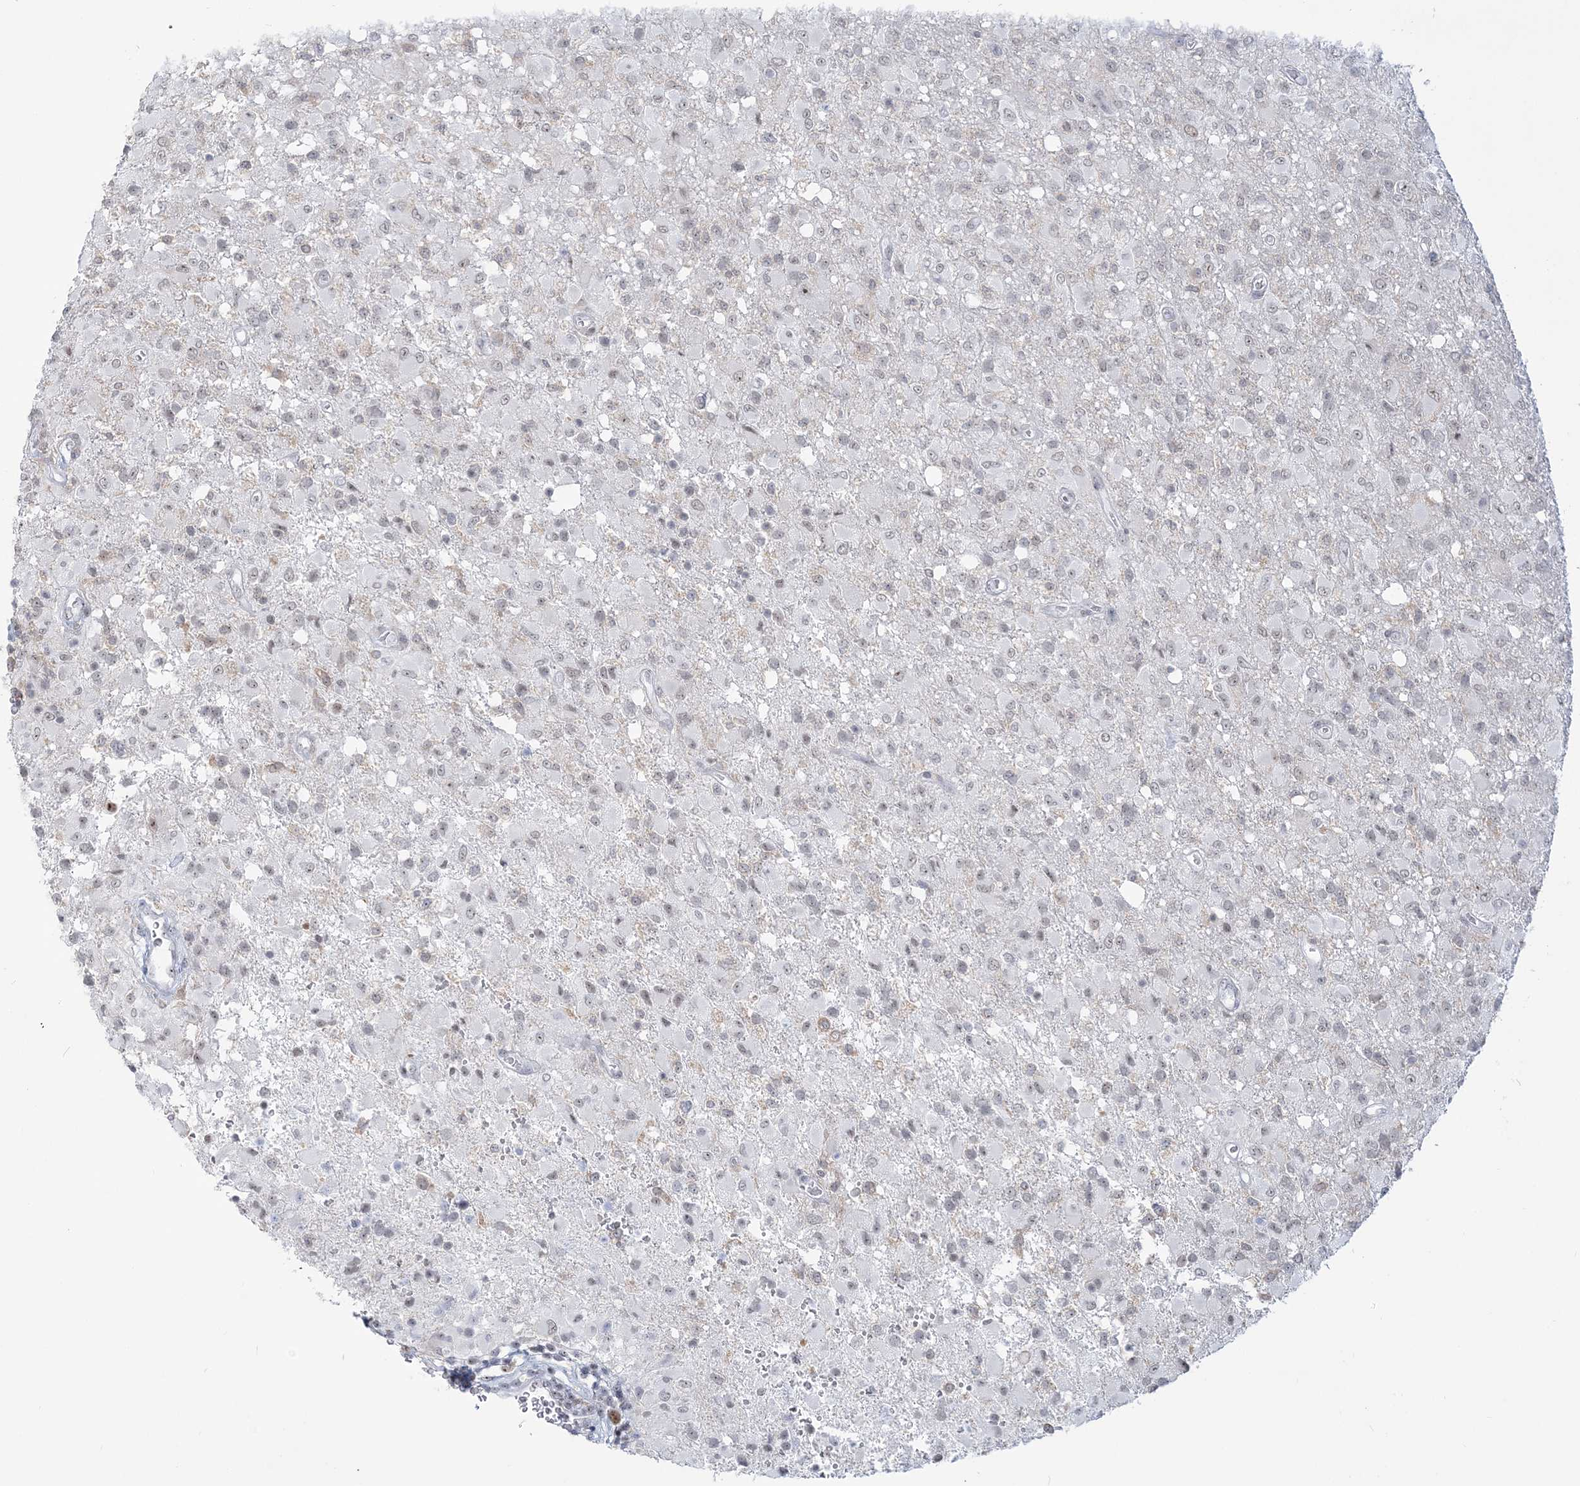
{"staining": {"intensity": "weak", "quantity": "<25%", "location": "nuclear"}, "tissue": "glioma", "cell_type": "Tumor cells", "image_type": "cancer", "snomed": [{"axis": "morphology", "description": "Glioma, malignant, High grade"}, {"axis": "topography", "description": "Brain"}], "caption": "Histopathology image shows no significant protein positivity in tumor cells of glioma.", "gene": "DDX21", "patient": {"sex": "female", "age": 57}}